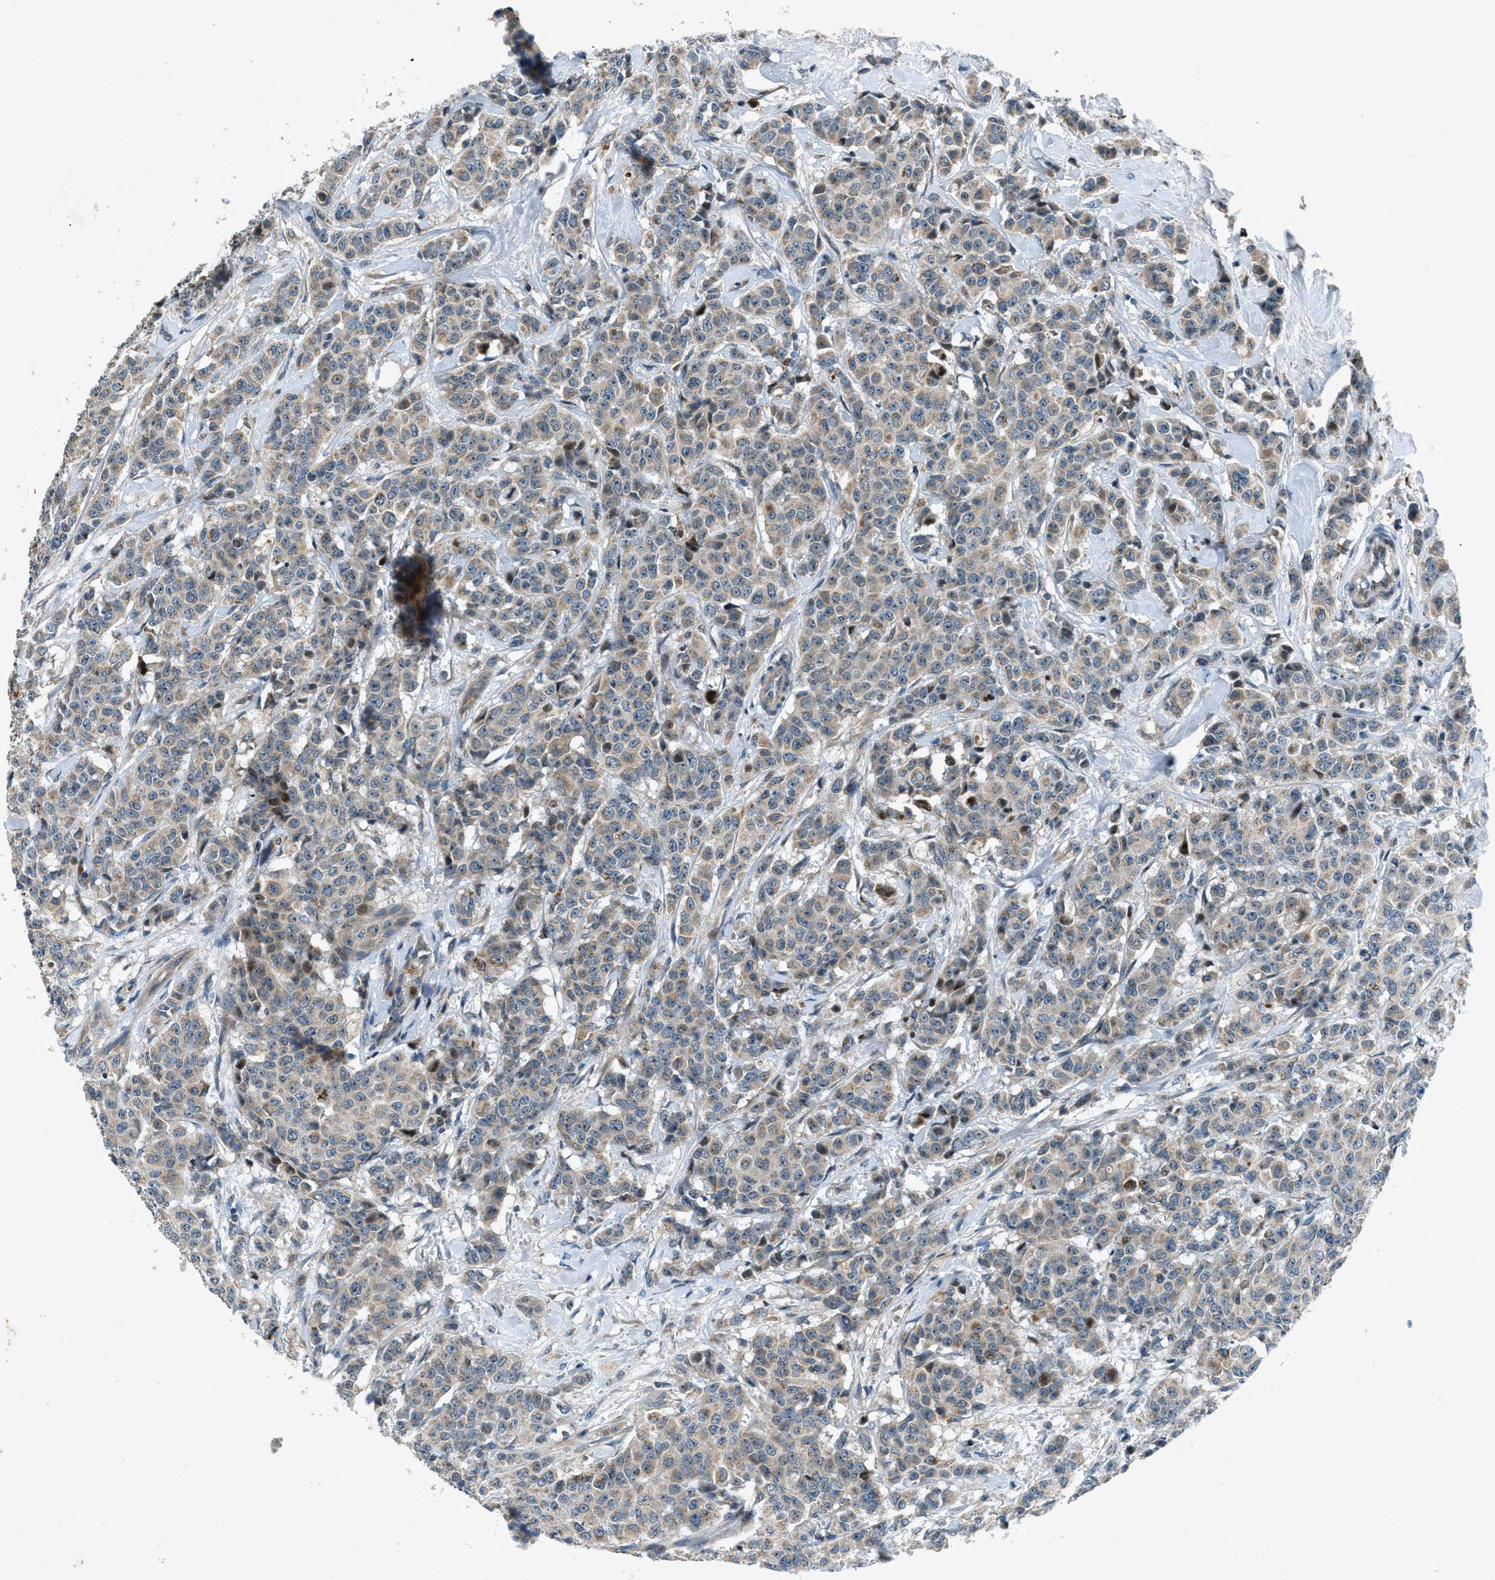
{"staining": {"intensity": "weak", "quantity": ">75%", "location": "cytoplasmic/membranous"}, "tissue": "breast cancer", "cell_type": "Tumor cells", "image_type": "cancer", "snomed": [{"axis": "morphology", "description": "Normal tissue, NOS"}, {"axis": "morphology", "description": "Duct carcinoma"}, {"axis": "topography", "description": "Breast"}], "caption": "A histopathology image showing weak cytoplasmic/membranous staining in about >75% of tumor cells in breast intraductal carcinoma, as visualized by brown immunohistochemical staining.", "gene": "CLEC2D", "patient": {"sex": "female", "age": 40}}